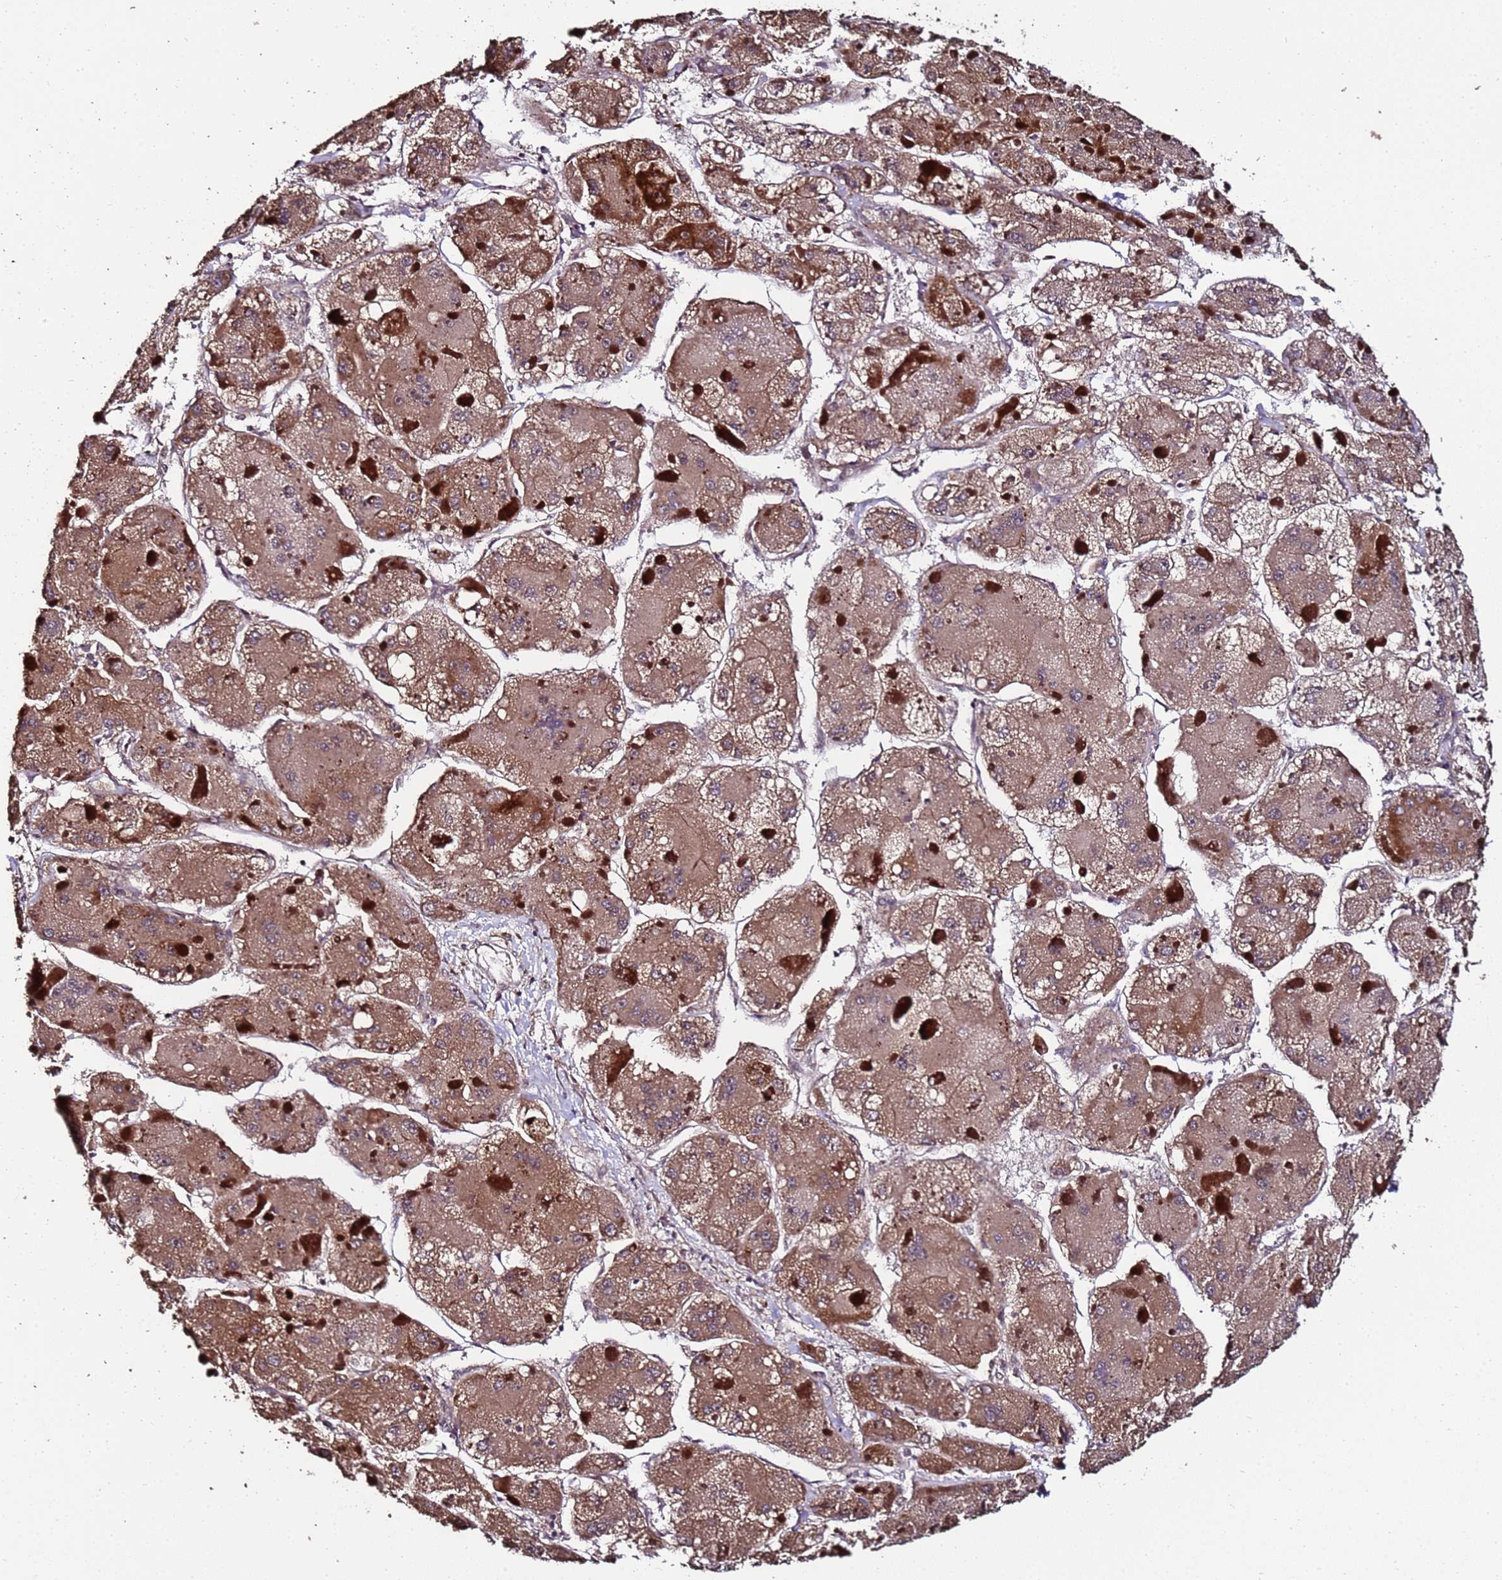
{"staining": {"intensity": "moderate", "quantity": ">75%", "location": "cytoplasmic/membranous"}, "tissue": "liver cancer", "cell_type": "Tumor cells", "image_type": "cancer", "snomed": [{"axis": "morphology", "description": "Carcinoma, Hepatocellular, NOS"}, {"axis": "topography", "description": "Liver"}], "caption": "Protein staining exhibits moderate cytoplasmic/membranous positivity in about >75% of tumor cells in hepatocellular carcinoma (liver).", "gene": "PRODH", "patient": {"sex": "female", "age": 73}}